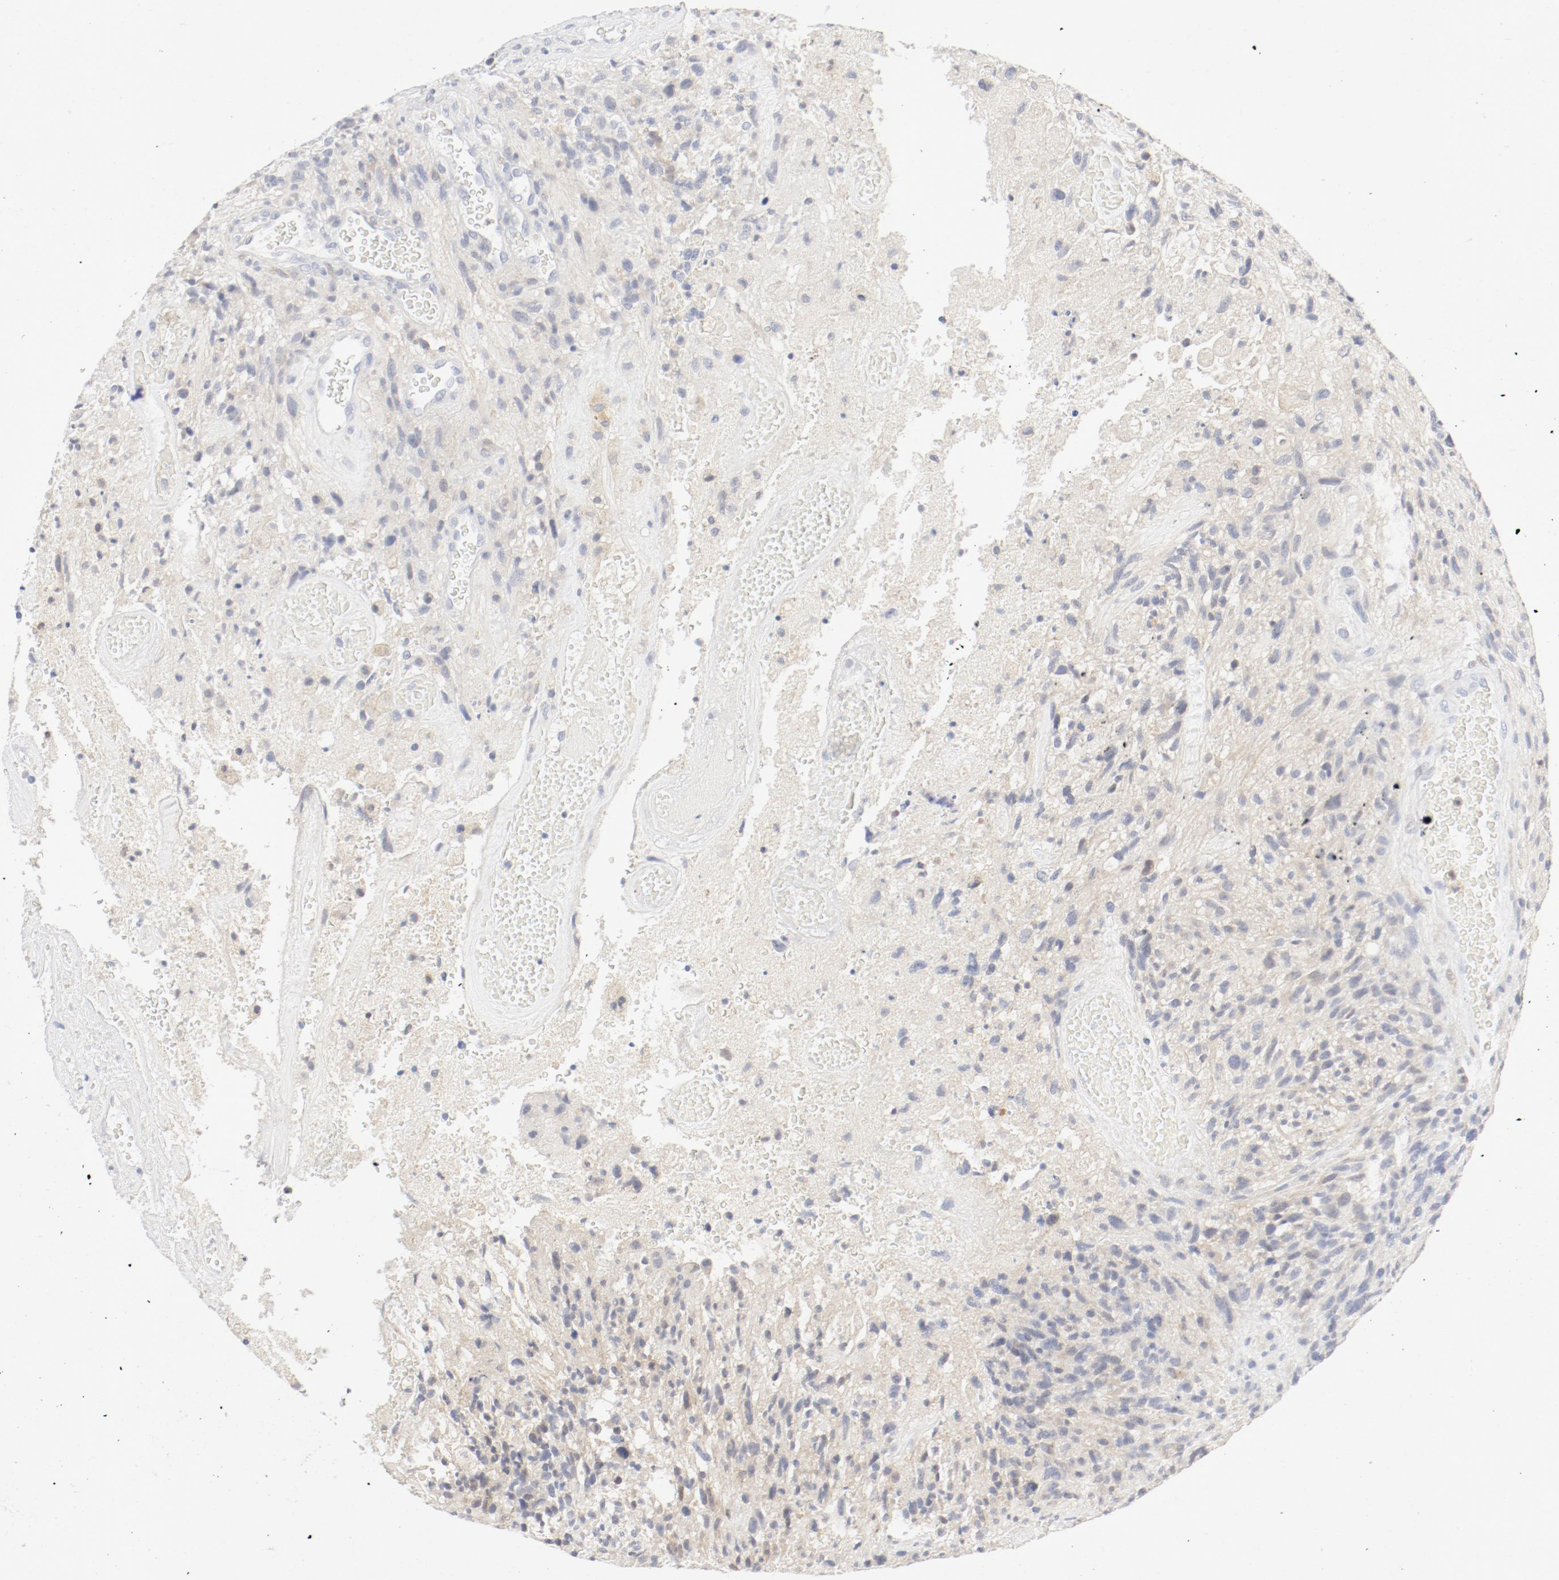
{"staining": {"intensity": "negative", "quantity": "none", "location": "none"}, "tissue": "glioma", "cell_type": "Tumor cells", "image_type": "cancer", "snomed": [{"axis": "morphology", "description": "Normal tissue, NOS"}, {"axis": "morphology", "description": "Glioma, malignant, High grade"}, {"axis": "topography", "description": "Cerebral cortex"}], "caption": "Immunohistochemical staining of glioma exhibits no significant staining in tumor cells.", "gene": "PGM1", "patient": {"sex": "male", "age": 75}}